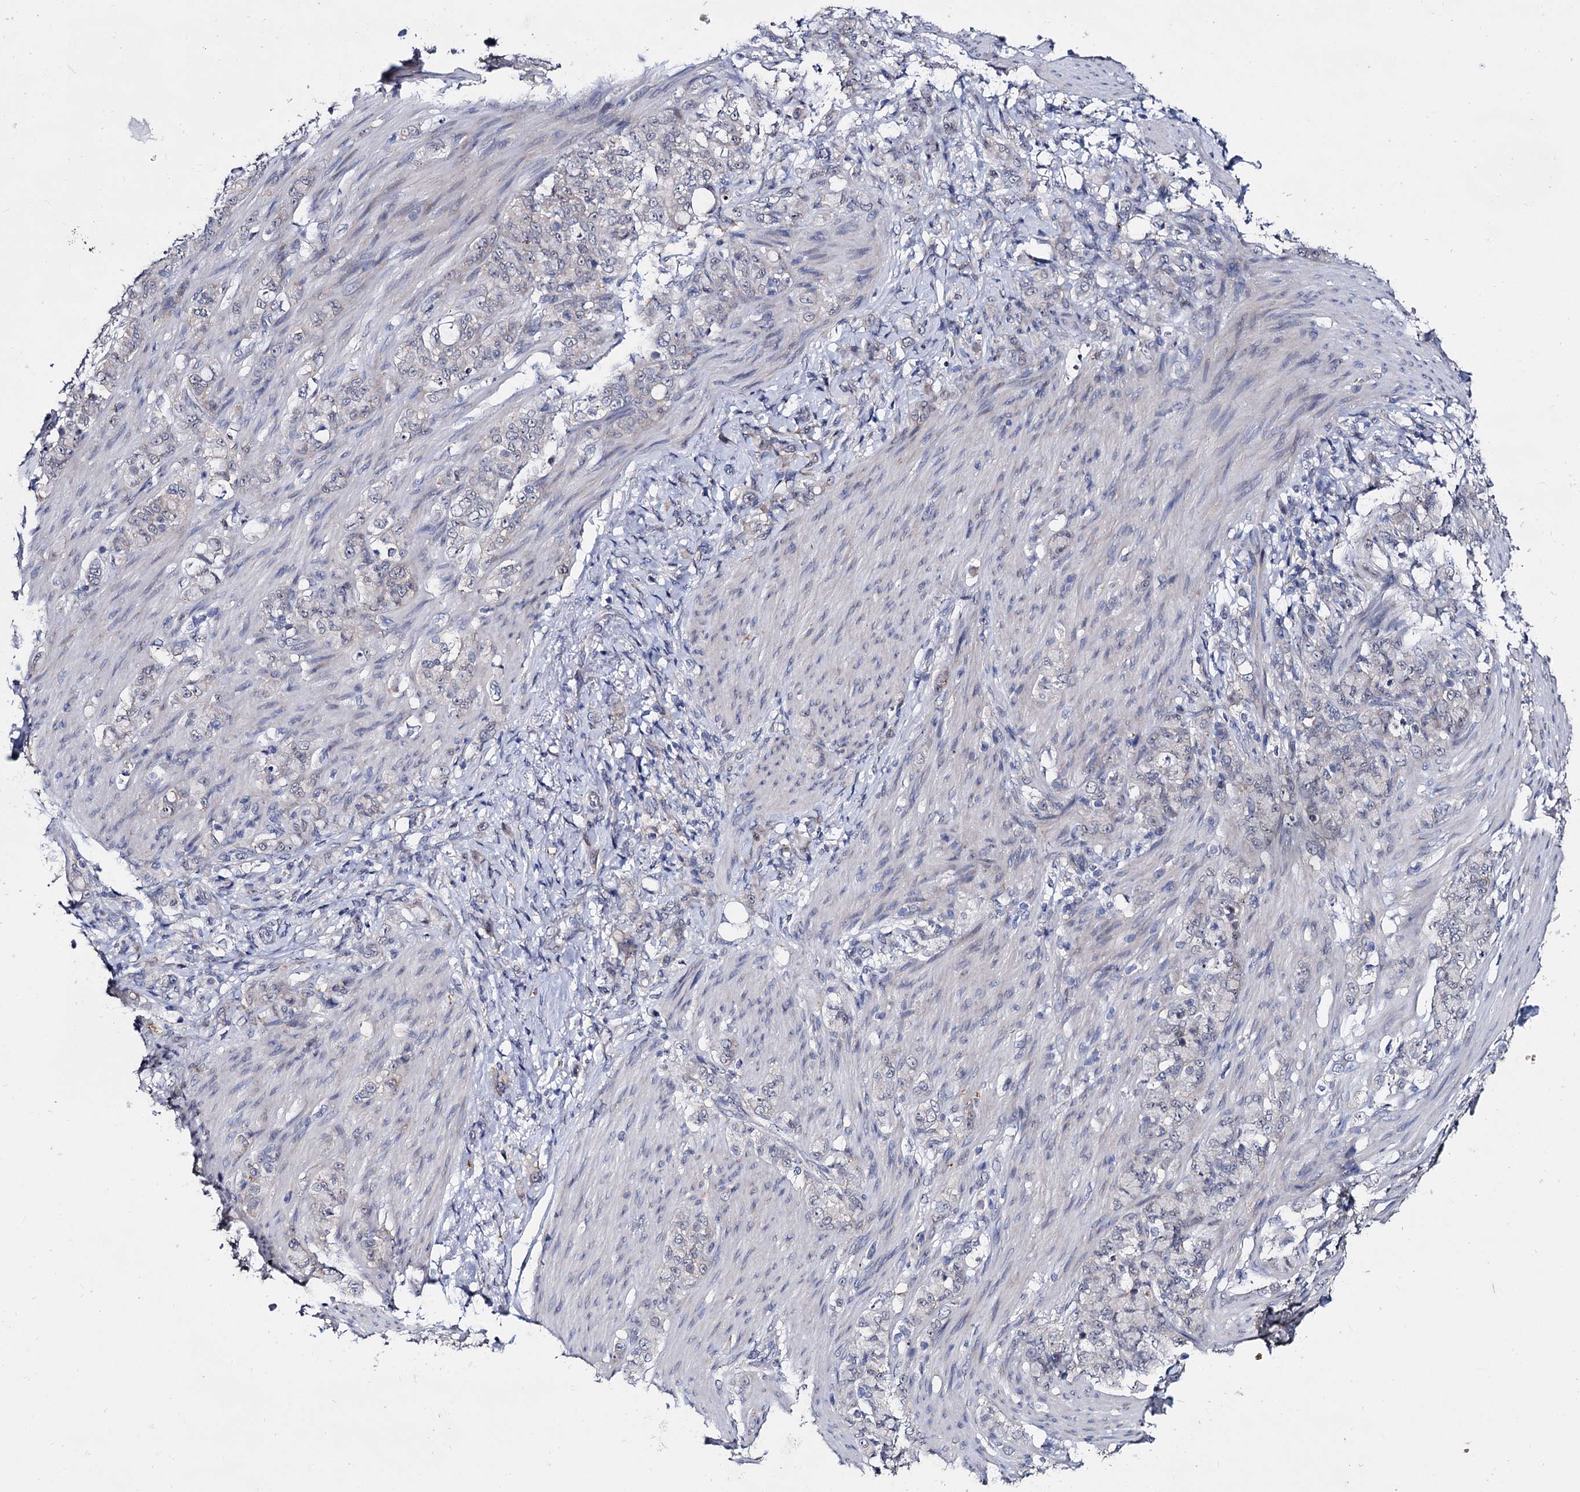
{"staining": {"intensity": "negative", "quantity": "none", "location": "none"}, "tissue": "stomach cancer", "cell_type": "Tumor cells", "image_type": "cancer", "snomed": [{"axis": "morphology", "description": "Adenocarcinoma, NOS"}, {"axis": "topography", "description": "Stomach"}], "caption": "Immunohistochemistry of human stomach cancer (adenocarcinoma) exhibits no positivity in tumor cells.", "gene": "CAPRIN2", "patient": {"sex": "female", "age": 79}}